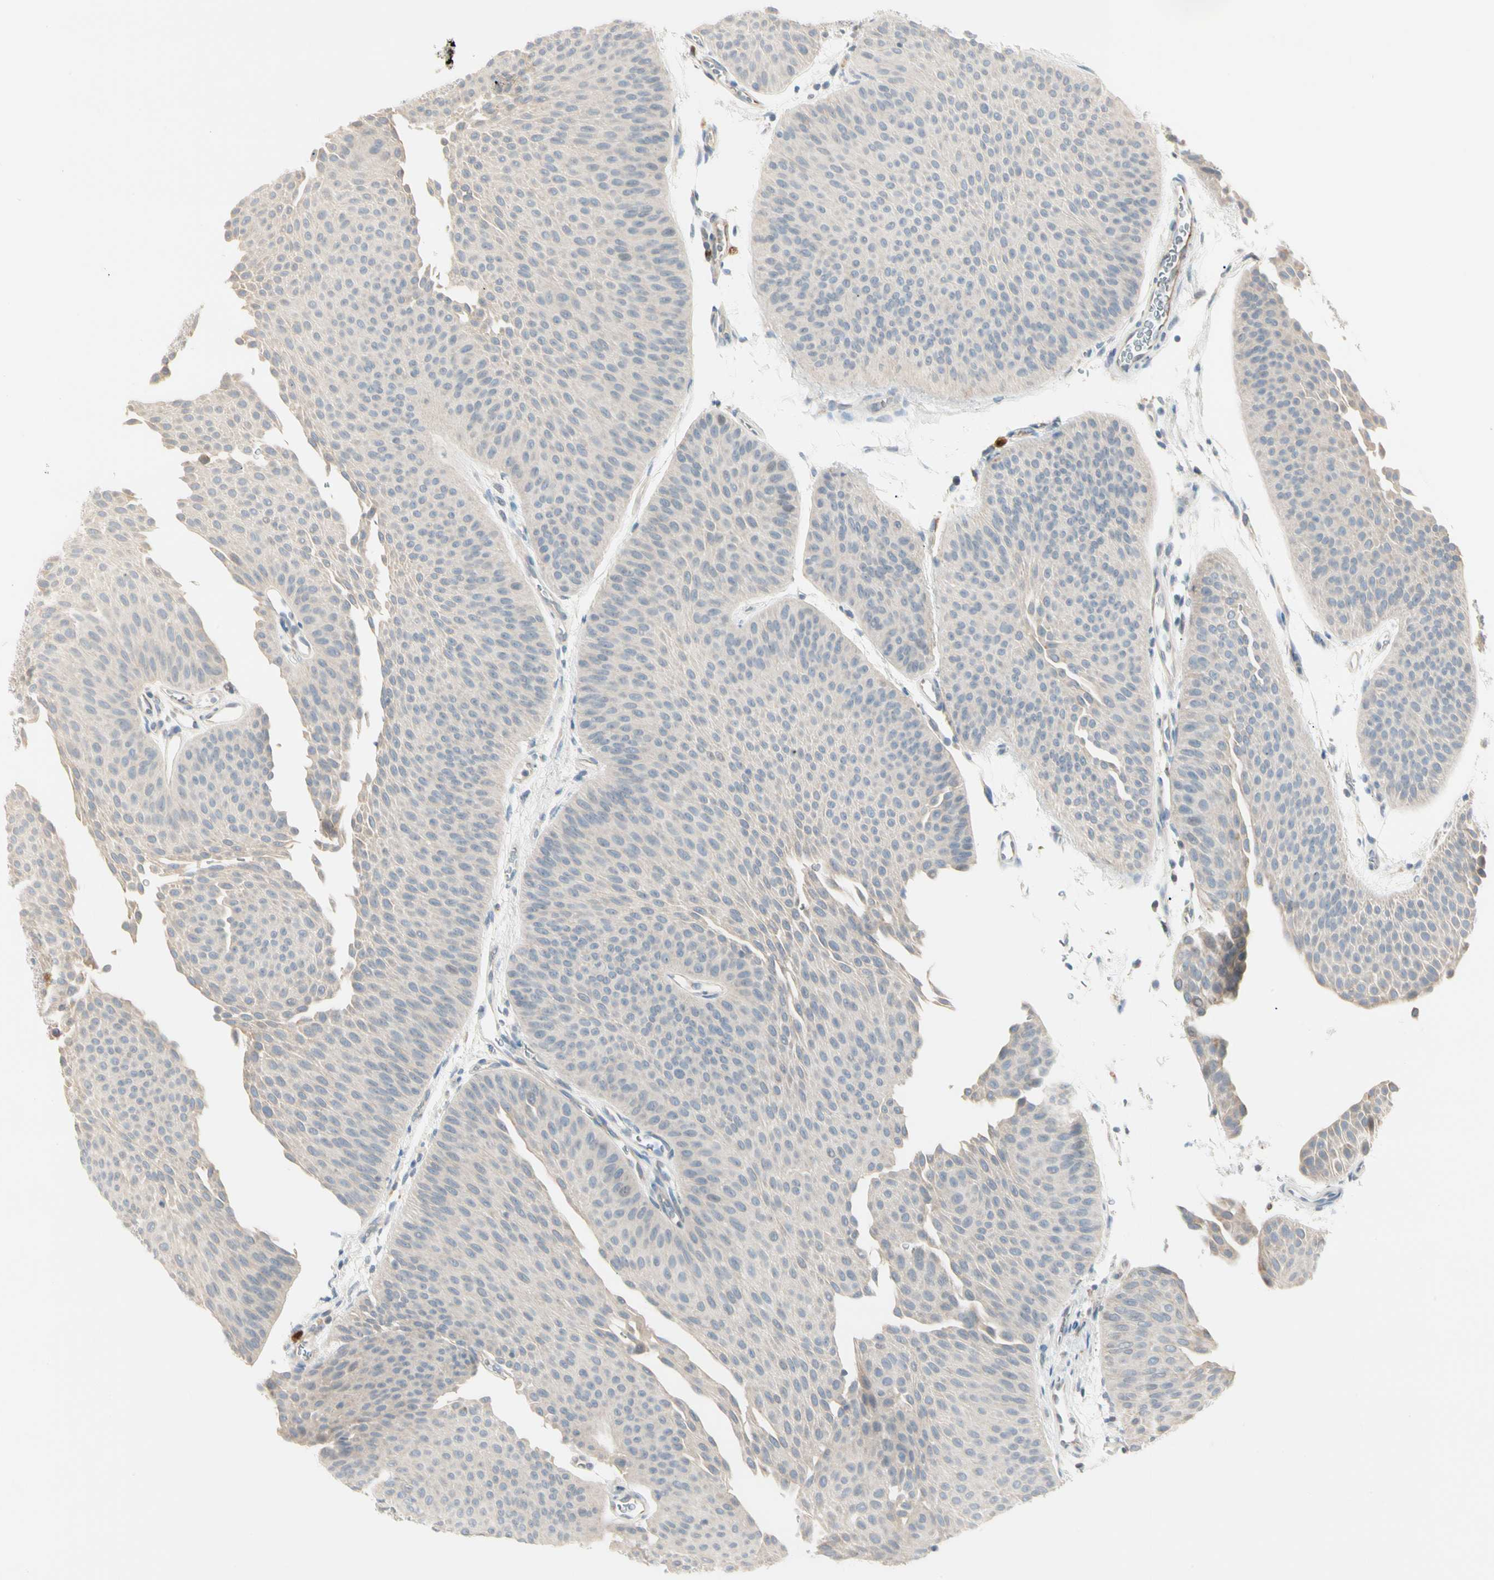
{"staining": {"intensity": "negative", "quantity": "none", "location": "none"}, "tissue": "urothelial cancer", "cell_type": "Tumor cells", "image_type": "cancer", "snomed": [{"axis": "morphology", "description": "Urothelial carcinoma, Low grade"}, {"axis": "topography", "description": "Urinary bladder"}], "caption": "DAB immunohistochemical staining of human urothelial cancer exhibits no significant staining in tumor cells.", "gene": "ALDH18A1", "patient": {"sex": "female", "age": 60}}